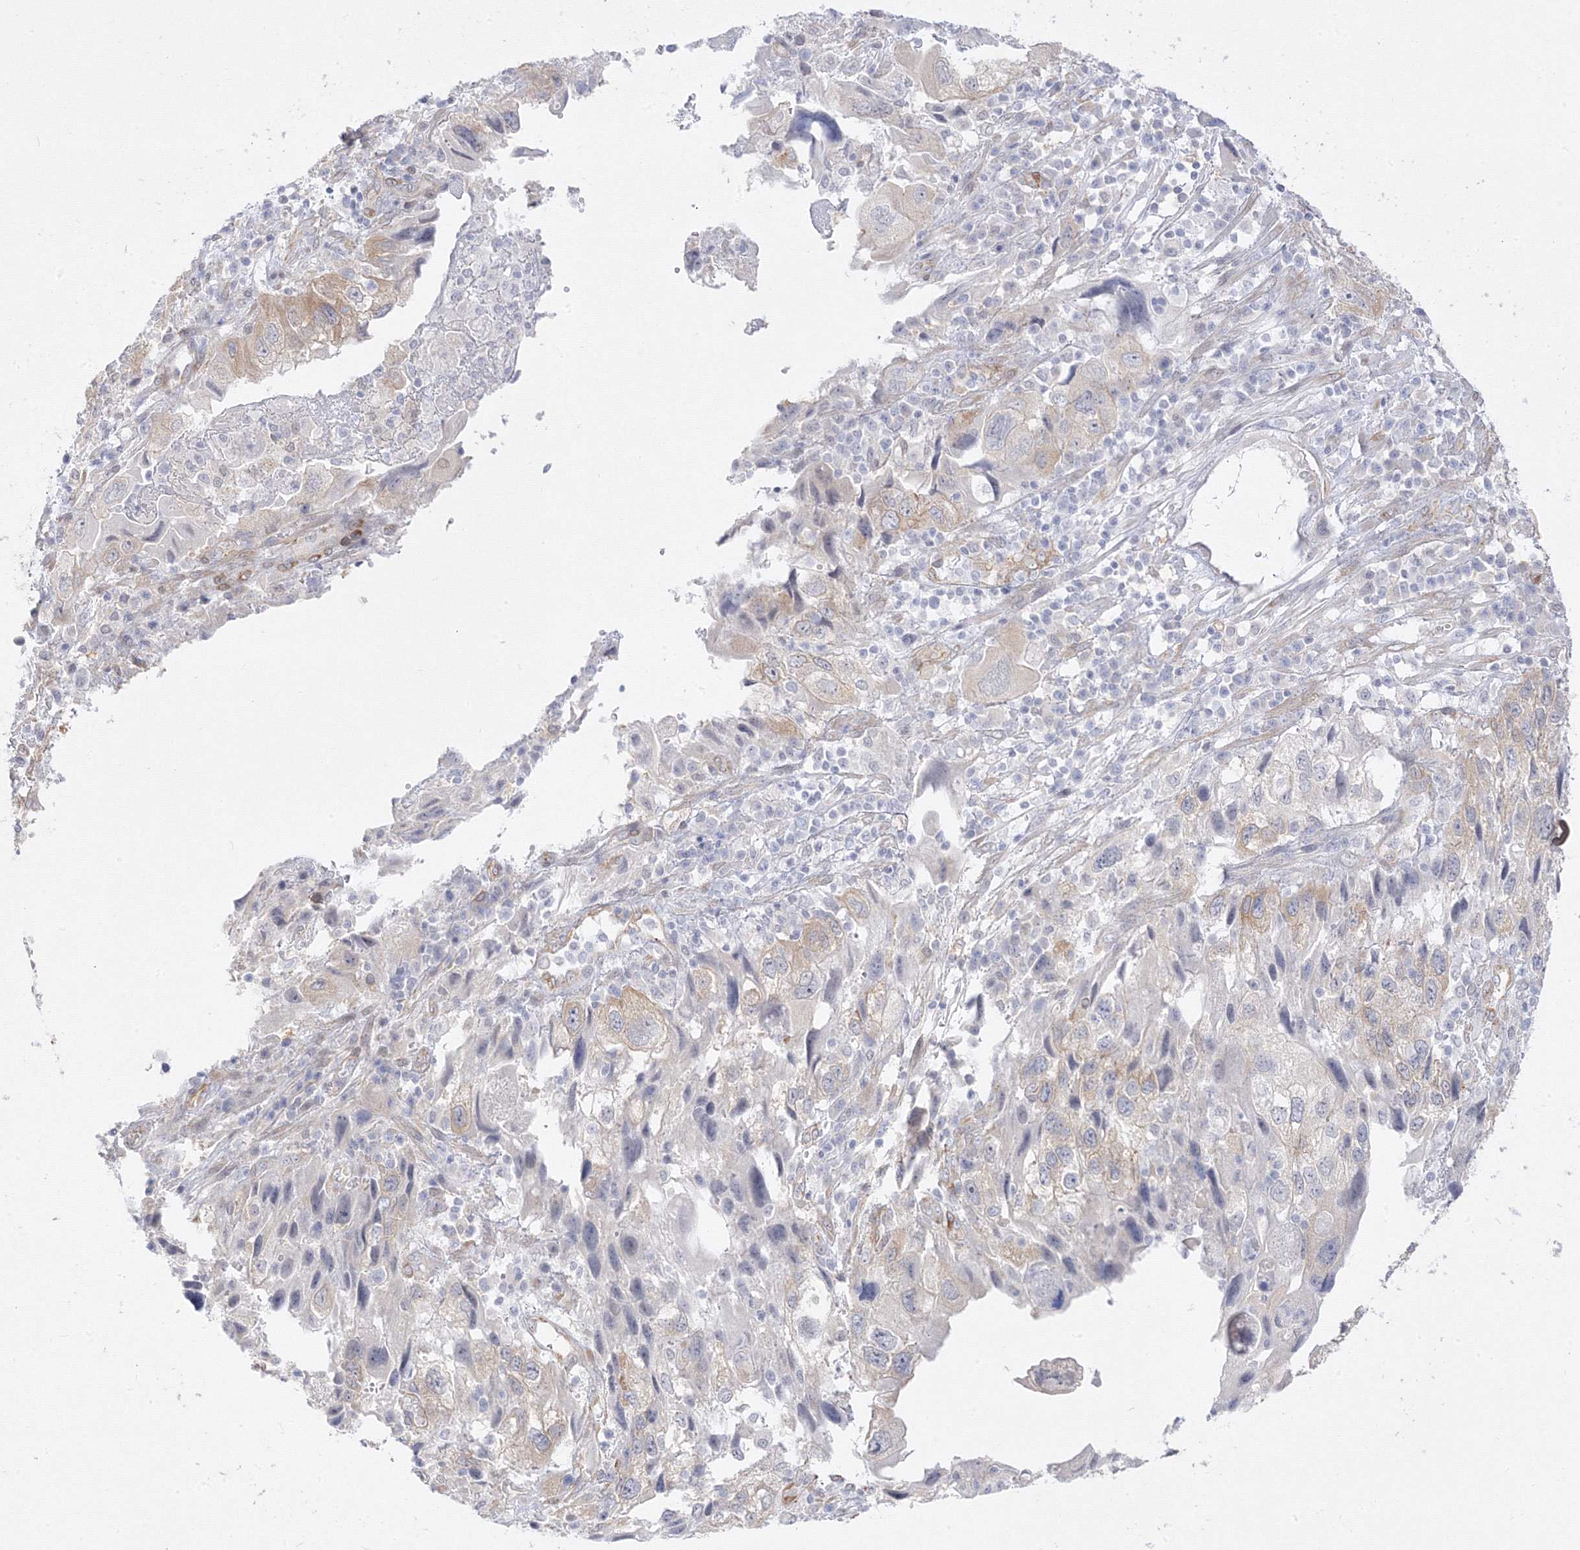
{"staining": {"intensity": "weak", "quantity": "<25%", "location": "cytoplasmic/membranous"}, "tissue": "endometrial cancer", "cell_type": "Tumor cells", "image_type": "cancer", "snomed": [{"axis": "morphology", "description": "Adenocarcinoma, NOS"}, {"axis": "topography", "description": "Endometrium"}], "caption": "This is an immunohistochemistry photomicrograph of endometrial adenocarcinoma. There is no staining in tumor cells.", "gene": "C2CD2", "patient": {"sex": "female", "age": 49}}